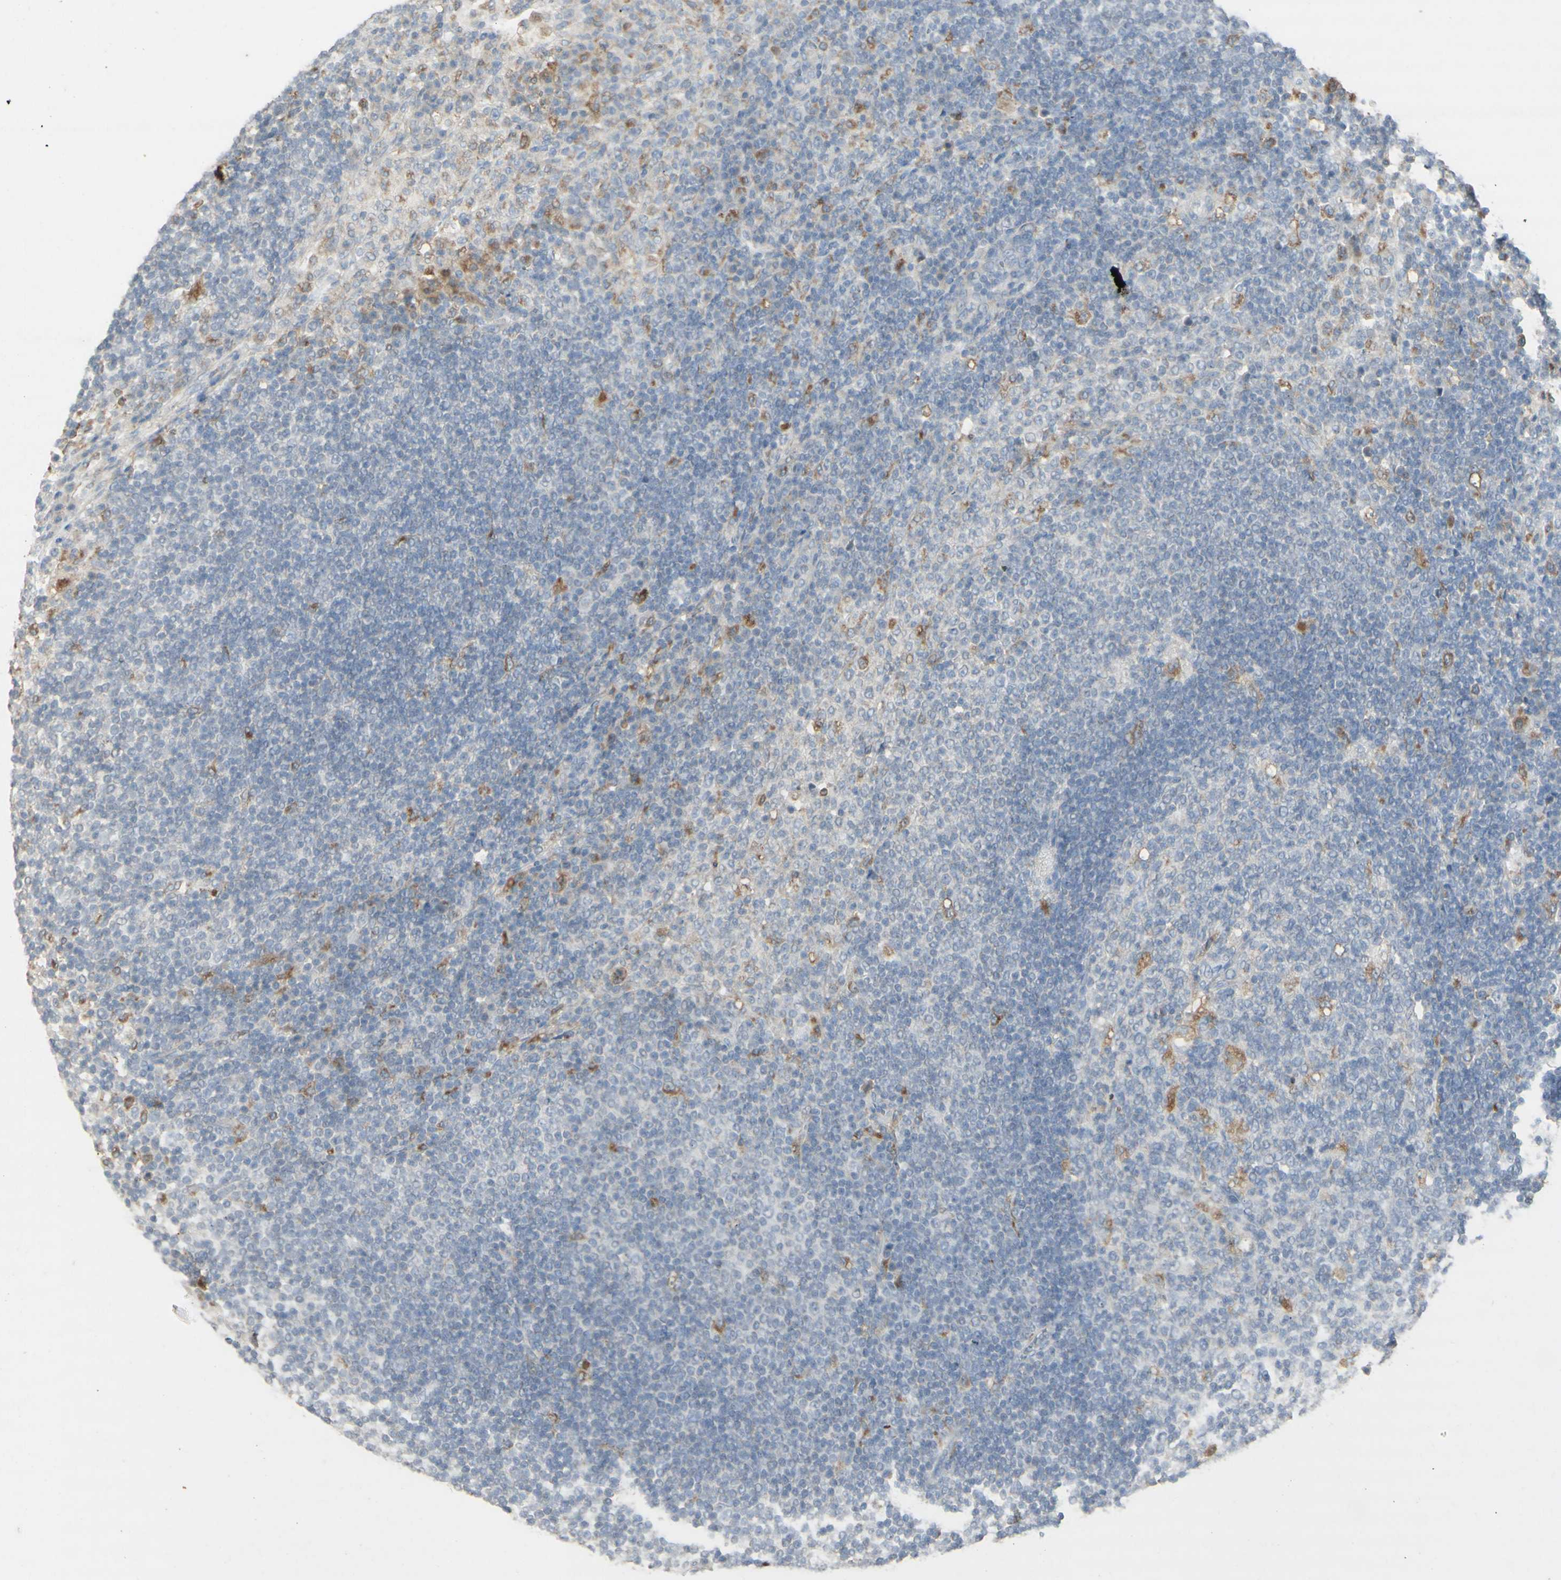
{"staining": {"intensity": "moderate", "quantity": "<25%", "location": "cytoplasmic/membranous"}, "tissue": "lymph node", "cell_type": "Germinal center cells", "image_type": "normal", "snomed": [{"axis": "morphology", "description": "Normal tissue, NOS"}, {"axis": "topography", "description": "Lymph node"}], "caption": "Immunohistochemical staining of benign lymph node demonstrates <25% levels of moderate cytoplasmic/membranous protein positivity in approximately <25% of germinal center cells.", "gene": "ATP6V1B1", "patient": {"sex": "female", "age": 53}}